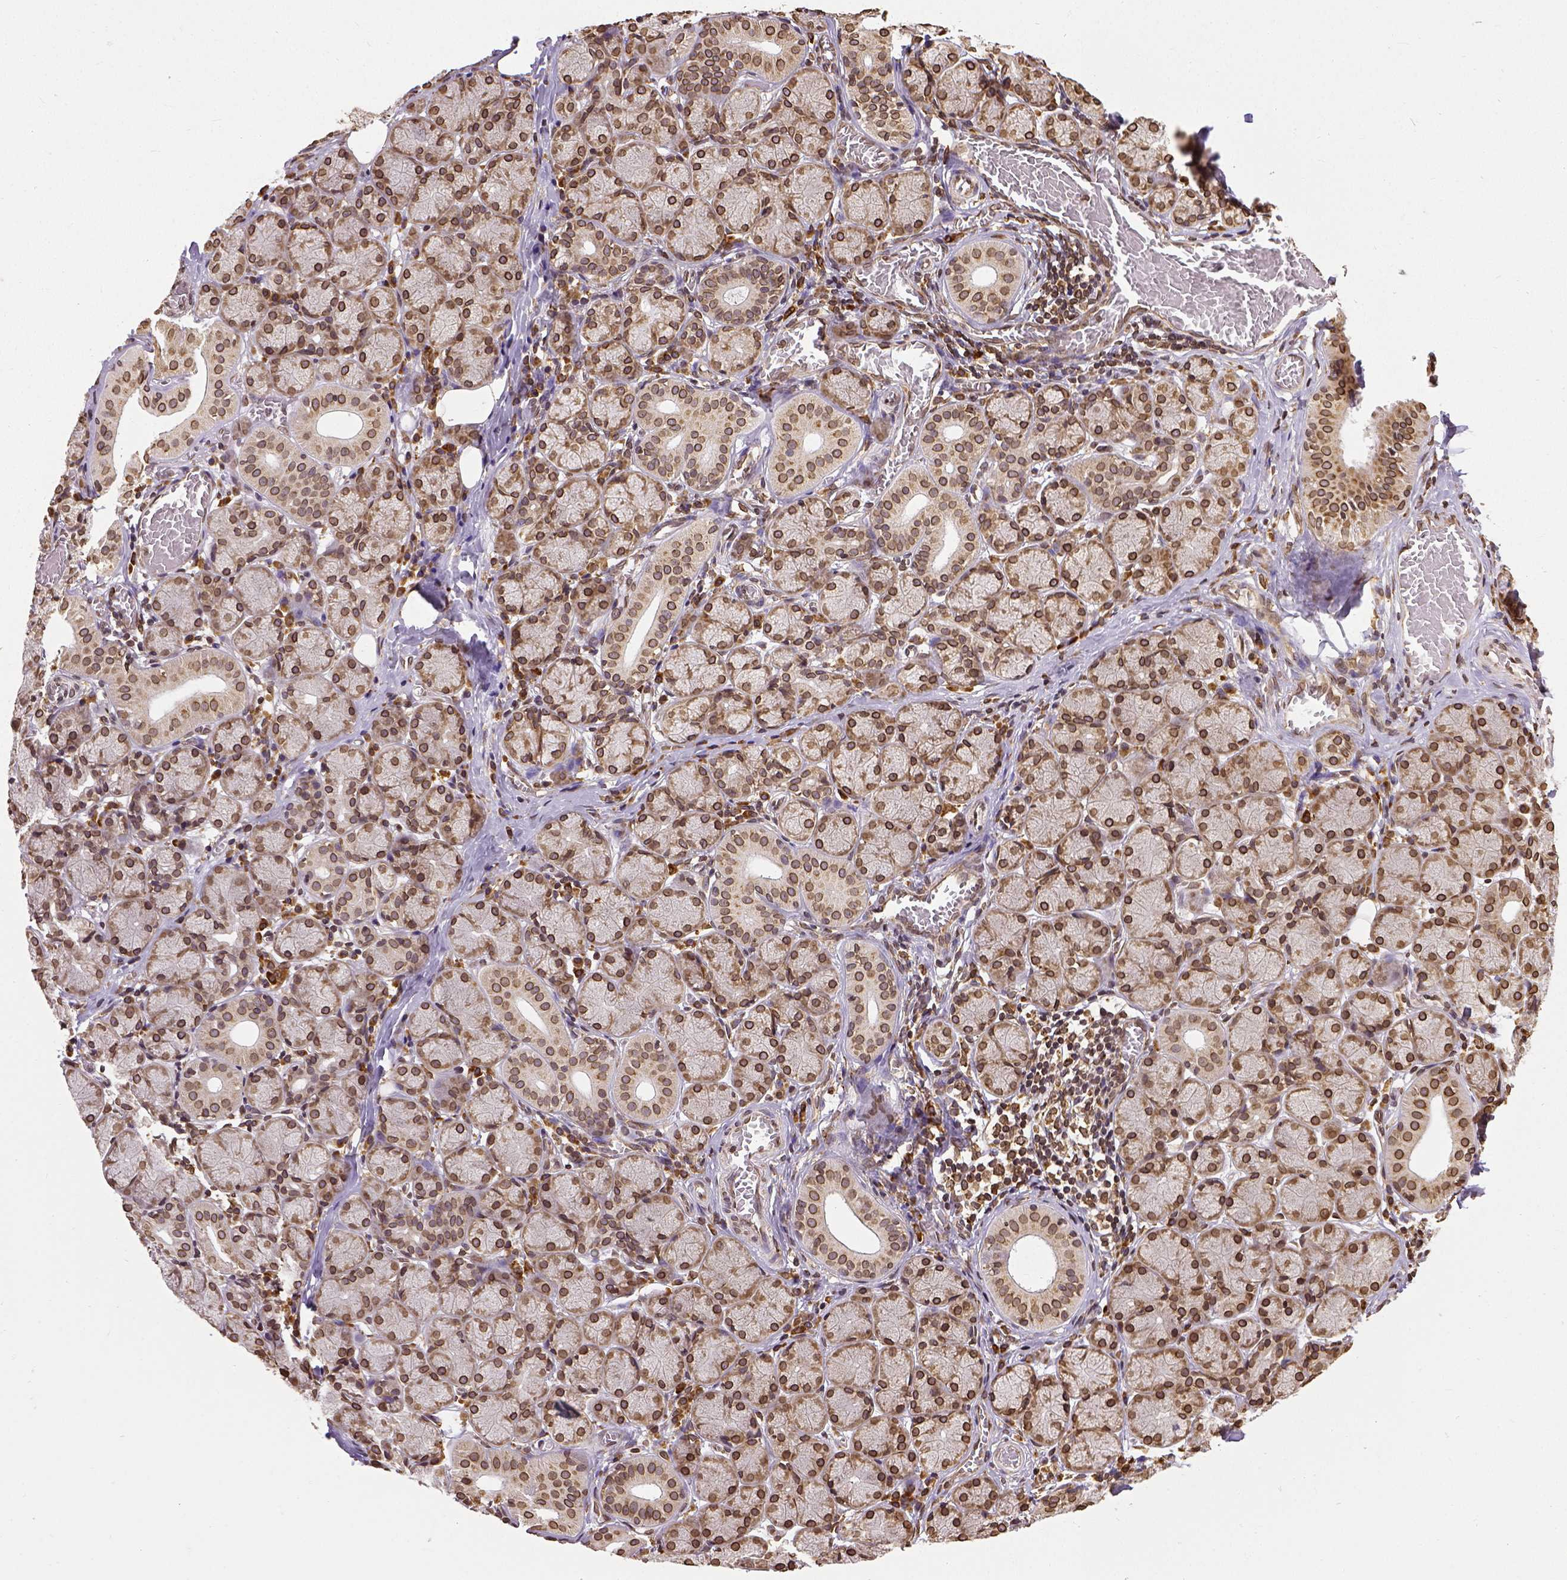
{"staining": {"intensity": "moderate", "quantity": ">75%", "location": "cytoplasmic/membranous,nuclear"}, "tissue": "salivary gland", "cell_type": "Glandular cells", "image_type": "normal", "snomed": [{"axis": "morphology", "description": "Normal tissue, NOS"}, {"axis": "topography", "description": "Salivary gland"}, {"axis": "topography", "description": "Peripheral nerve tissue"}], "caption": "Benign salivary gland was stained to show a protein in brown. There is medium levels of moderate cytoplasmic/membranous,nuclear positivity in approximately >75% of glandular cells. The protein is stained brown, and the nuclei are stained in blue (DAB IHC with brightfield microscopy, high magnification).", "gene": "MTDH", "patient": {"sex": "female", "age": 24}}